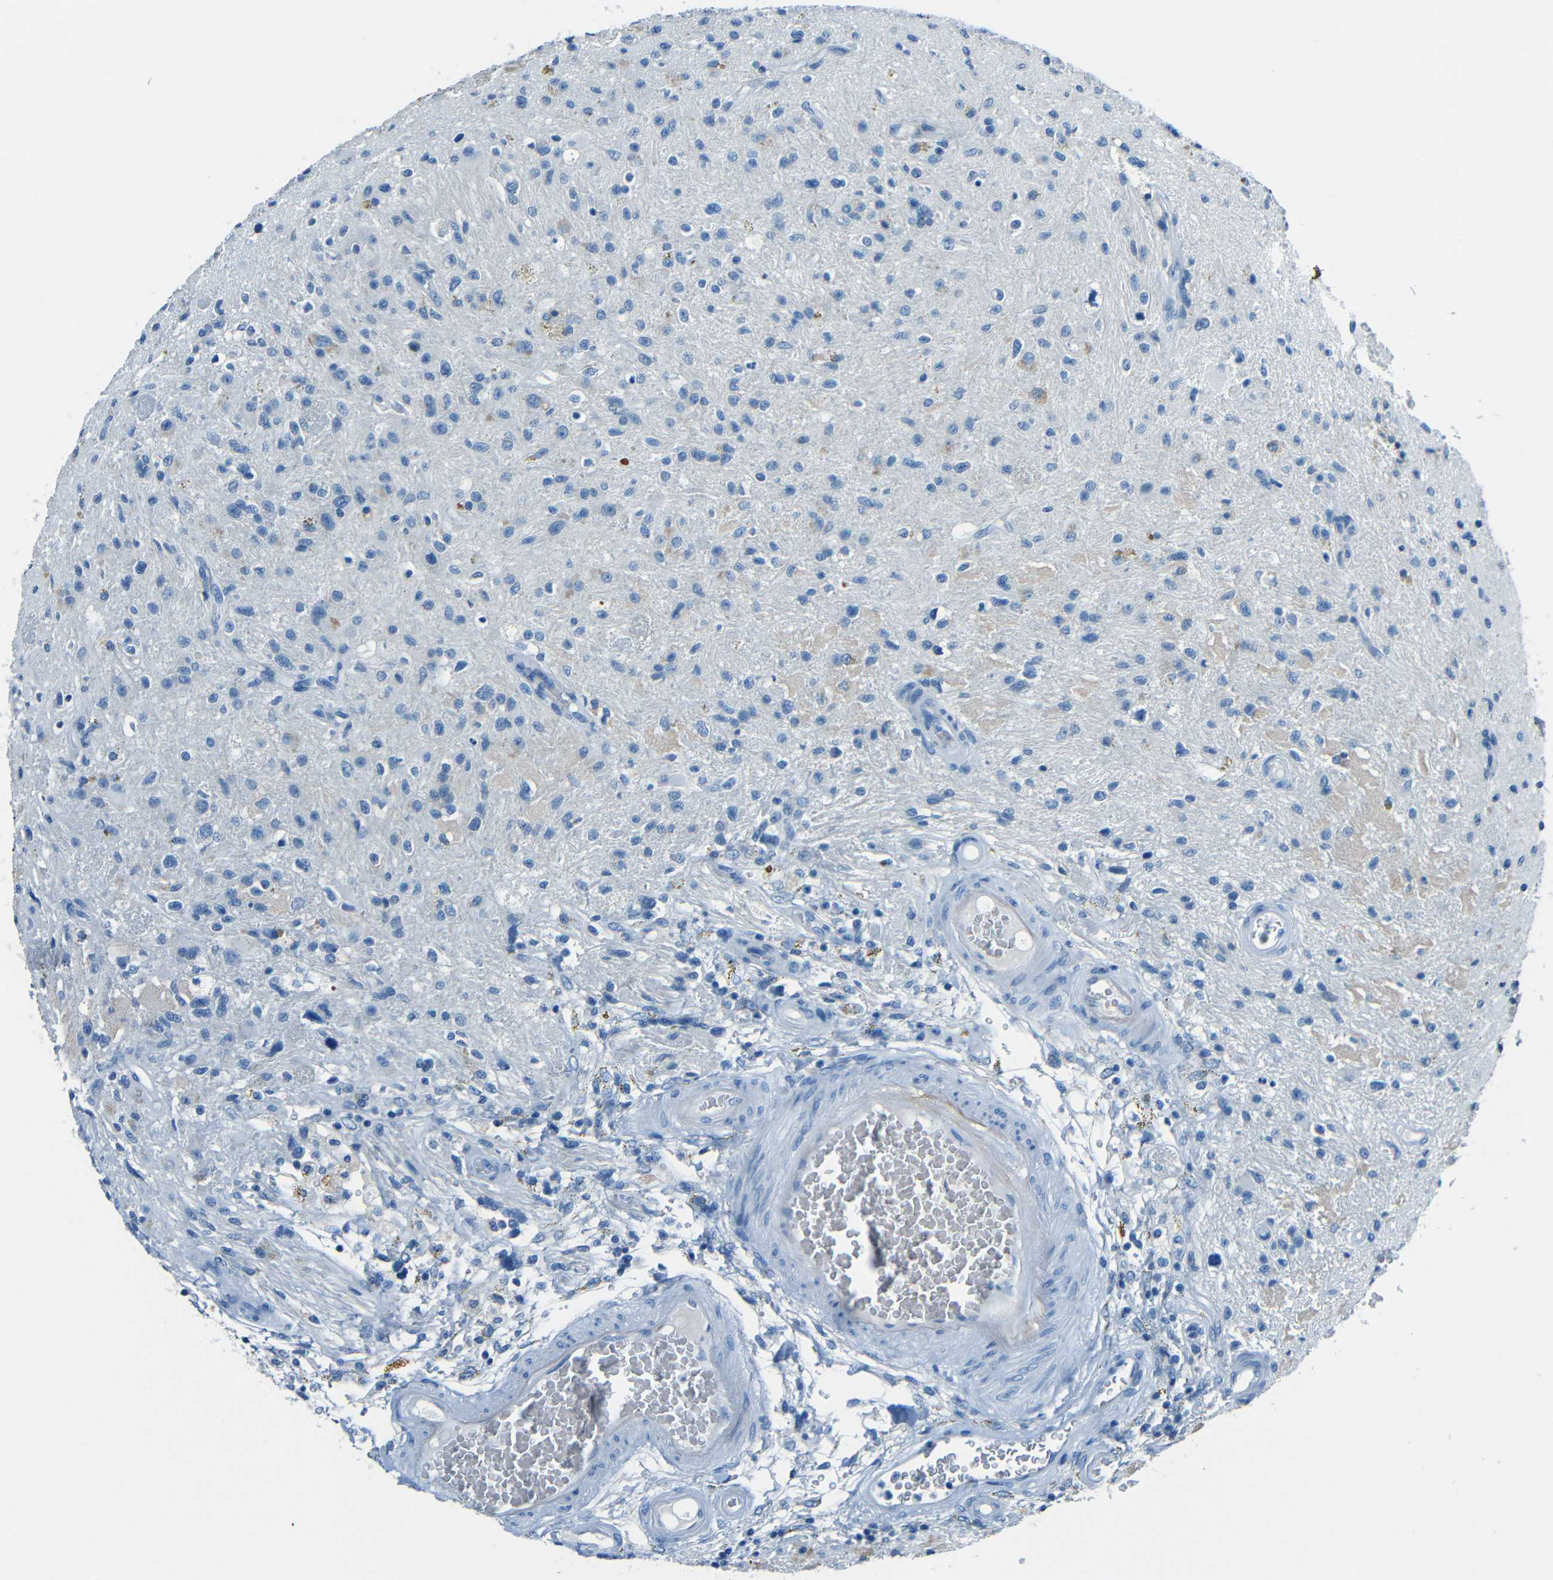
{"staining": {"intensity": "negative", "quantity": "none", "location": "none"}, "tissue": "glioma", "cell_type": "Tumor cells", "image_type": "cancer", "snomed": [{"axis": "morphology", "description": "Glioma, malignant, High grade"}, {"axis": "topography", "description": "Brain"}], "caption": "Protein analysis of glioma exhibits no significant staining in tumor cells. (Stains: DAB immunohistochemistry (IHC) with hematoxylin counter stain, Microscopy: brightfield microscopy at high magnification).", "gene": "FBN2", "patient": {"sex": "male", "age": 33}}